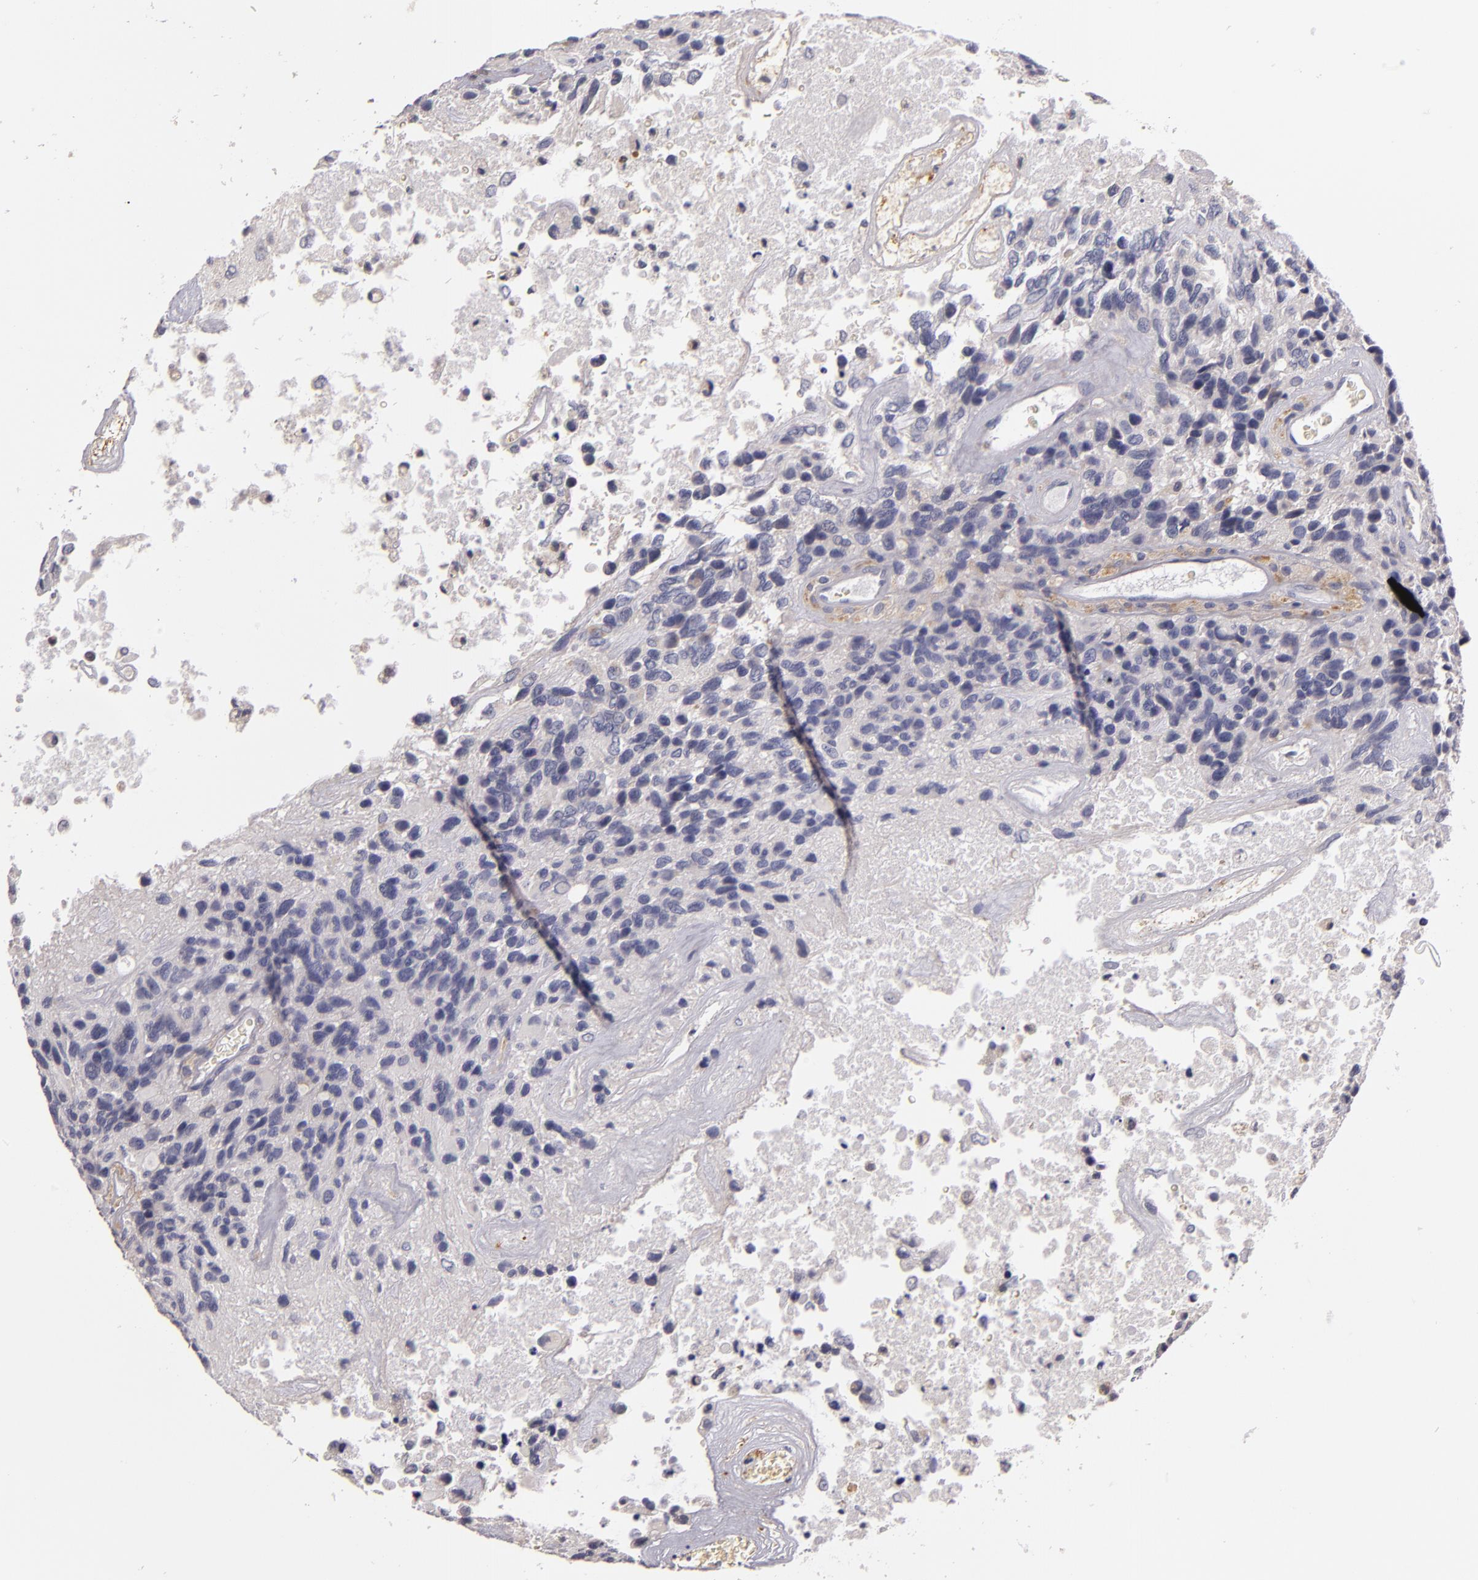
{"staining": {"intensity": "negative", "quantity": "none", "location": "none"}, "tissue": "glioma", "cell_type": "Tumor cells", "image_type": "cancer", "snomed": [{"axis": "morphology", "description": "Glioma, malignant, High grade"}, {"axis": "topography", "description": "Brain"}], "caption": "The immunohistochemistry image has no significant staining in tumor cells of glioma tissue.", "gene": "TLR8", "patient": {"sex": "male", "age": 77}}